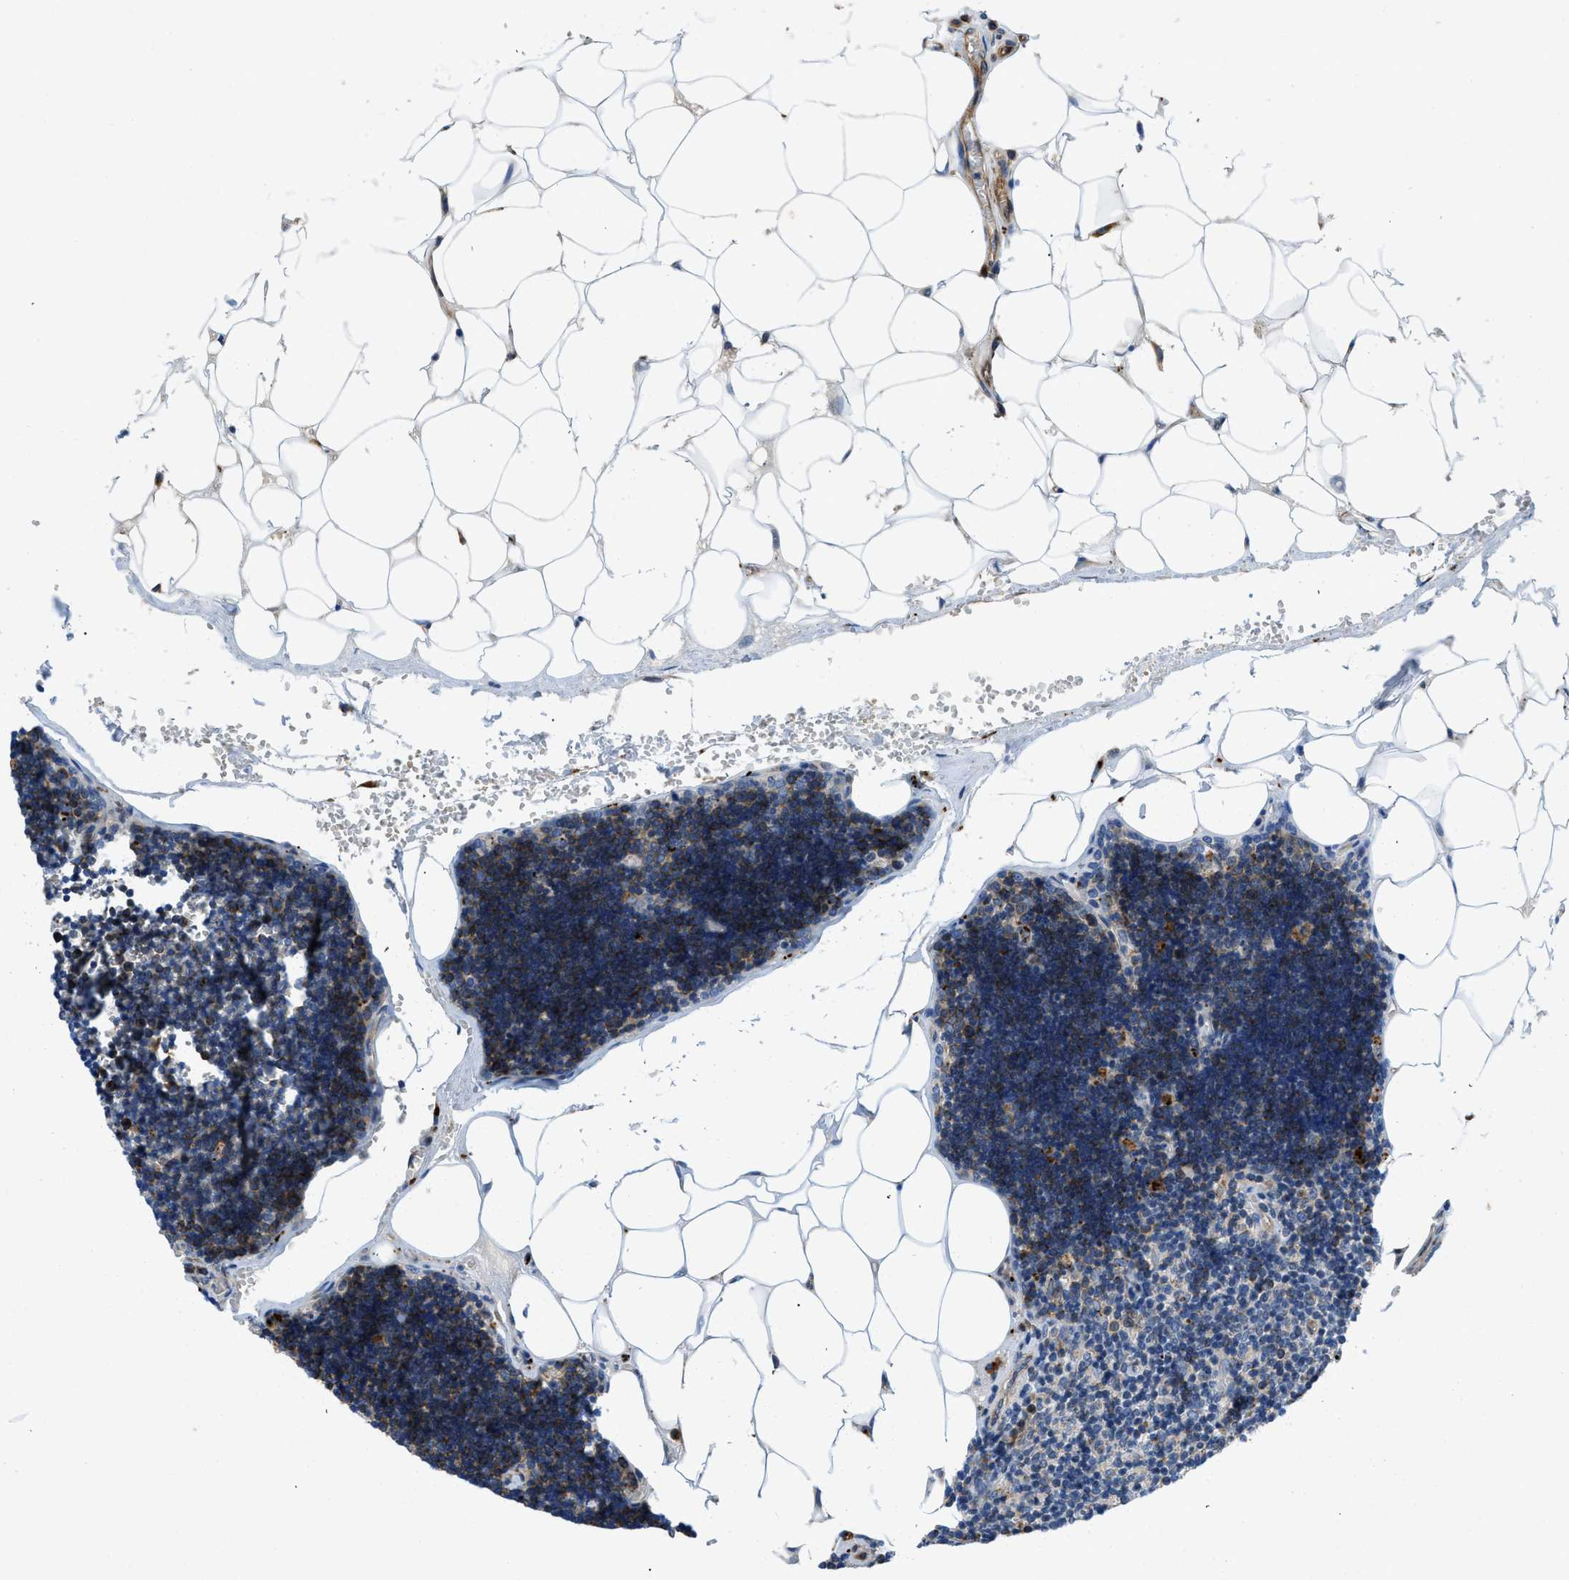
{"staining": {"intensity": "moderate", "quantity": "<25%", "location": "cytoplasmic/membranous"}, "tissue": "lymph node", "cell_type": "Germinal center cells", "image_type": "normal", "snomed": [{"axis": "morphology", "description": "Normal tissue, NOS"}, {"axis": "topography", "description": "Lymph node"}], "caption": "This histopathology image shows unremarkable lymph node stained with immunohistochemistry to label a protein in brown. The cytoplasmic/membranous of germinal center cells show moderate positivity for the protein. Nuclei are counter-stained blue.", "gene": "TMEM248", "patient": {"sex": "male", "age": 33}}